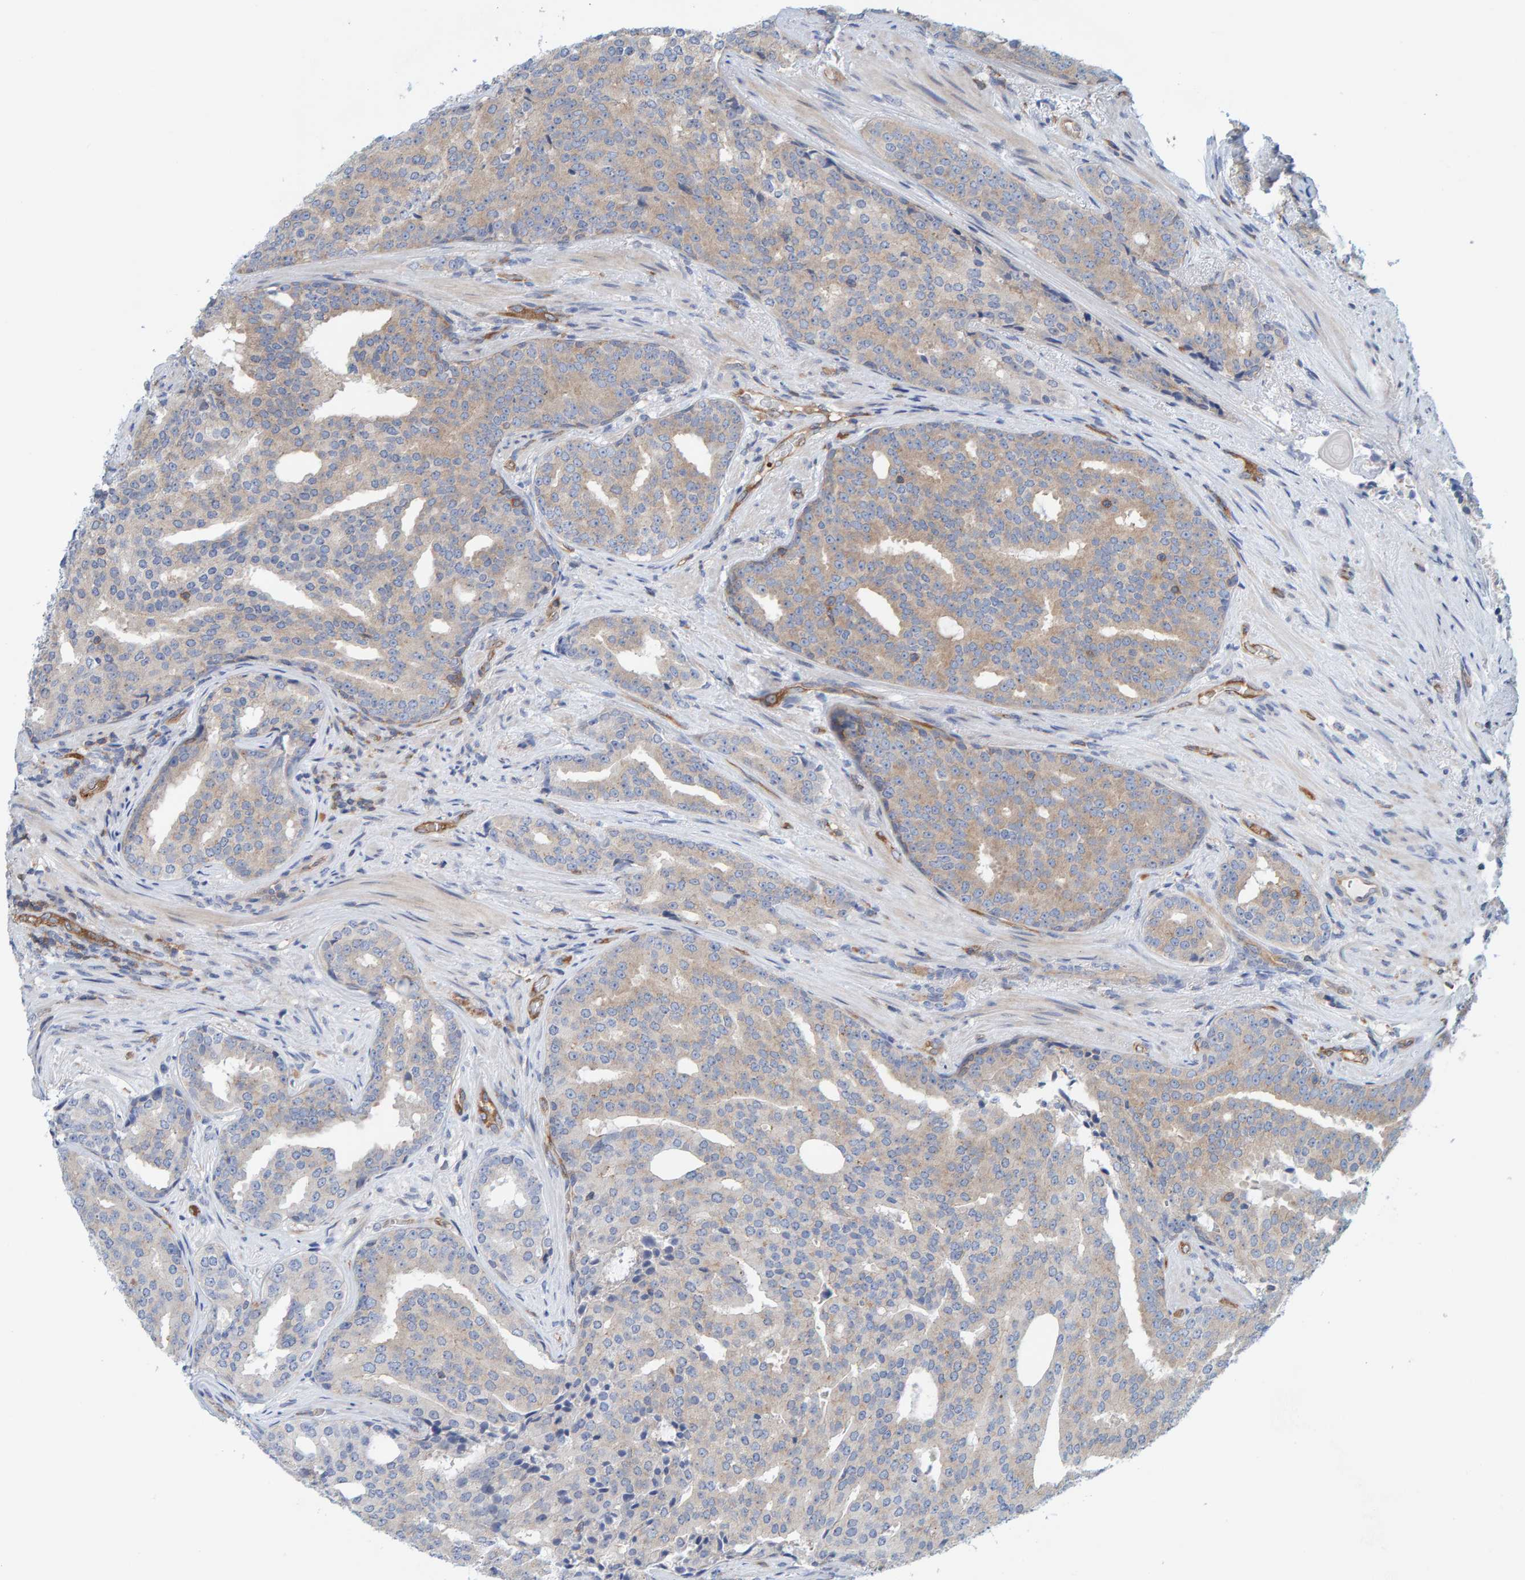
{"staining": {"intensity": "weak", "quantity": "<25%", "location": "cytoplasmic/membranous"}, "tissue": "prostate cancer", "cell_type": "Tumor cells", "image_type": "cancer", "snomed": [{"axis": "morphology", "description": "Adenocarcinoma, High grade"}, {"axis": "topography", "description": "Prostate"}], "caption": "Immunohistochemical staining of prostate high-grade adenocarcinoma exhibits no significant expression in tumor cells.", "gene": "PRKD2", "patient": {"sex": "male", "age": 71}}